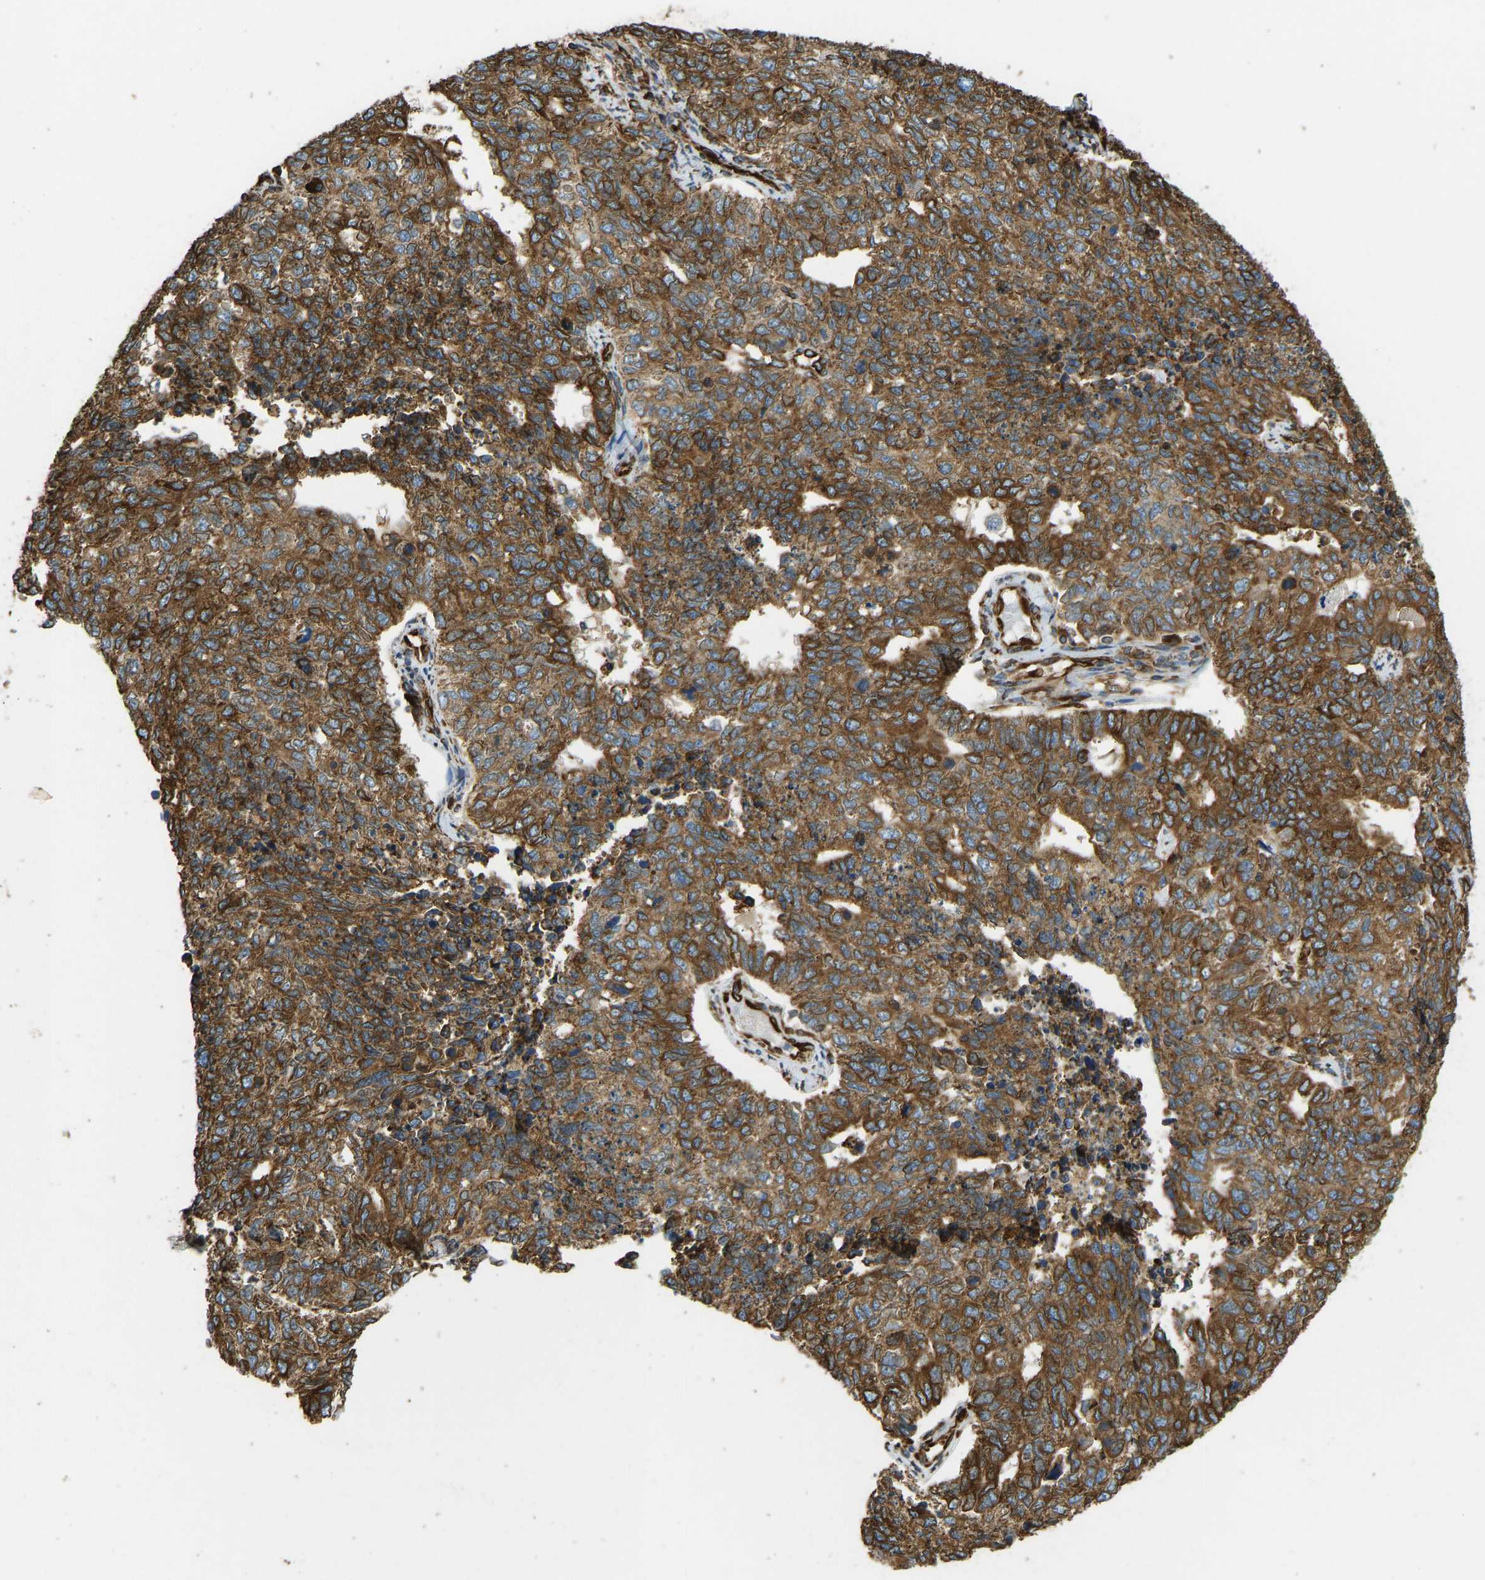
{"staining": {"intensity": "strong", "quantity": ">75%", "location": "cytoplasmic/membranous"}, "tissue": "cervical cancer", "cell_type": "Tumor cells", "image_type": "cancer", "snomed": [{"axis": "morphology", "description": "Squamous cell carcinoma, NOS"}, {"axis": "topography", "description": "Cervix"}], "caption": "IHC of human cervical cancer exhibits high levels of strong cytoplasmic/membranous expression in approximately >75% of tumor cells.", "gene": "BEX3", "patient": {"sex": "female", "age": 63}}